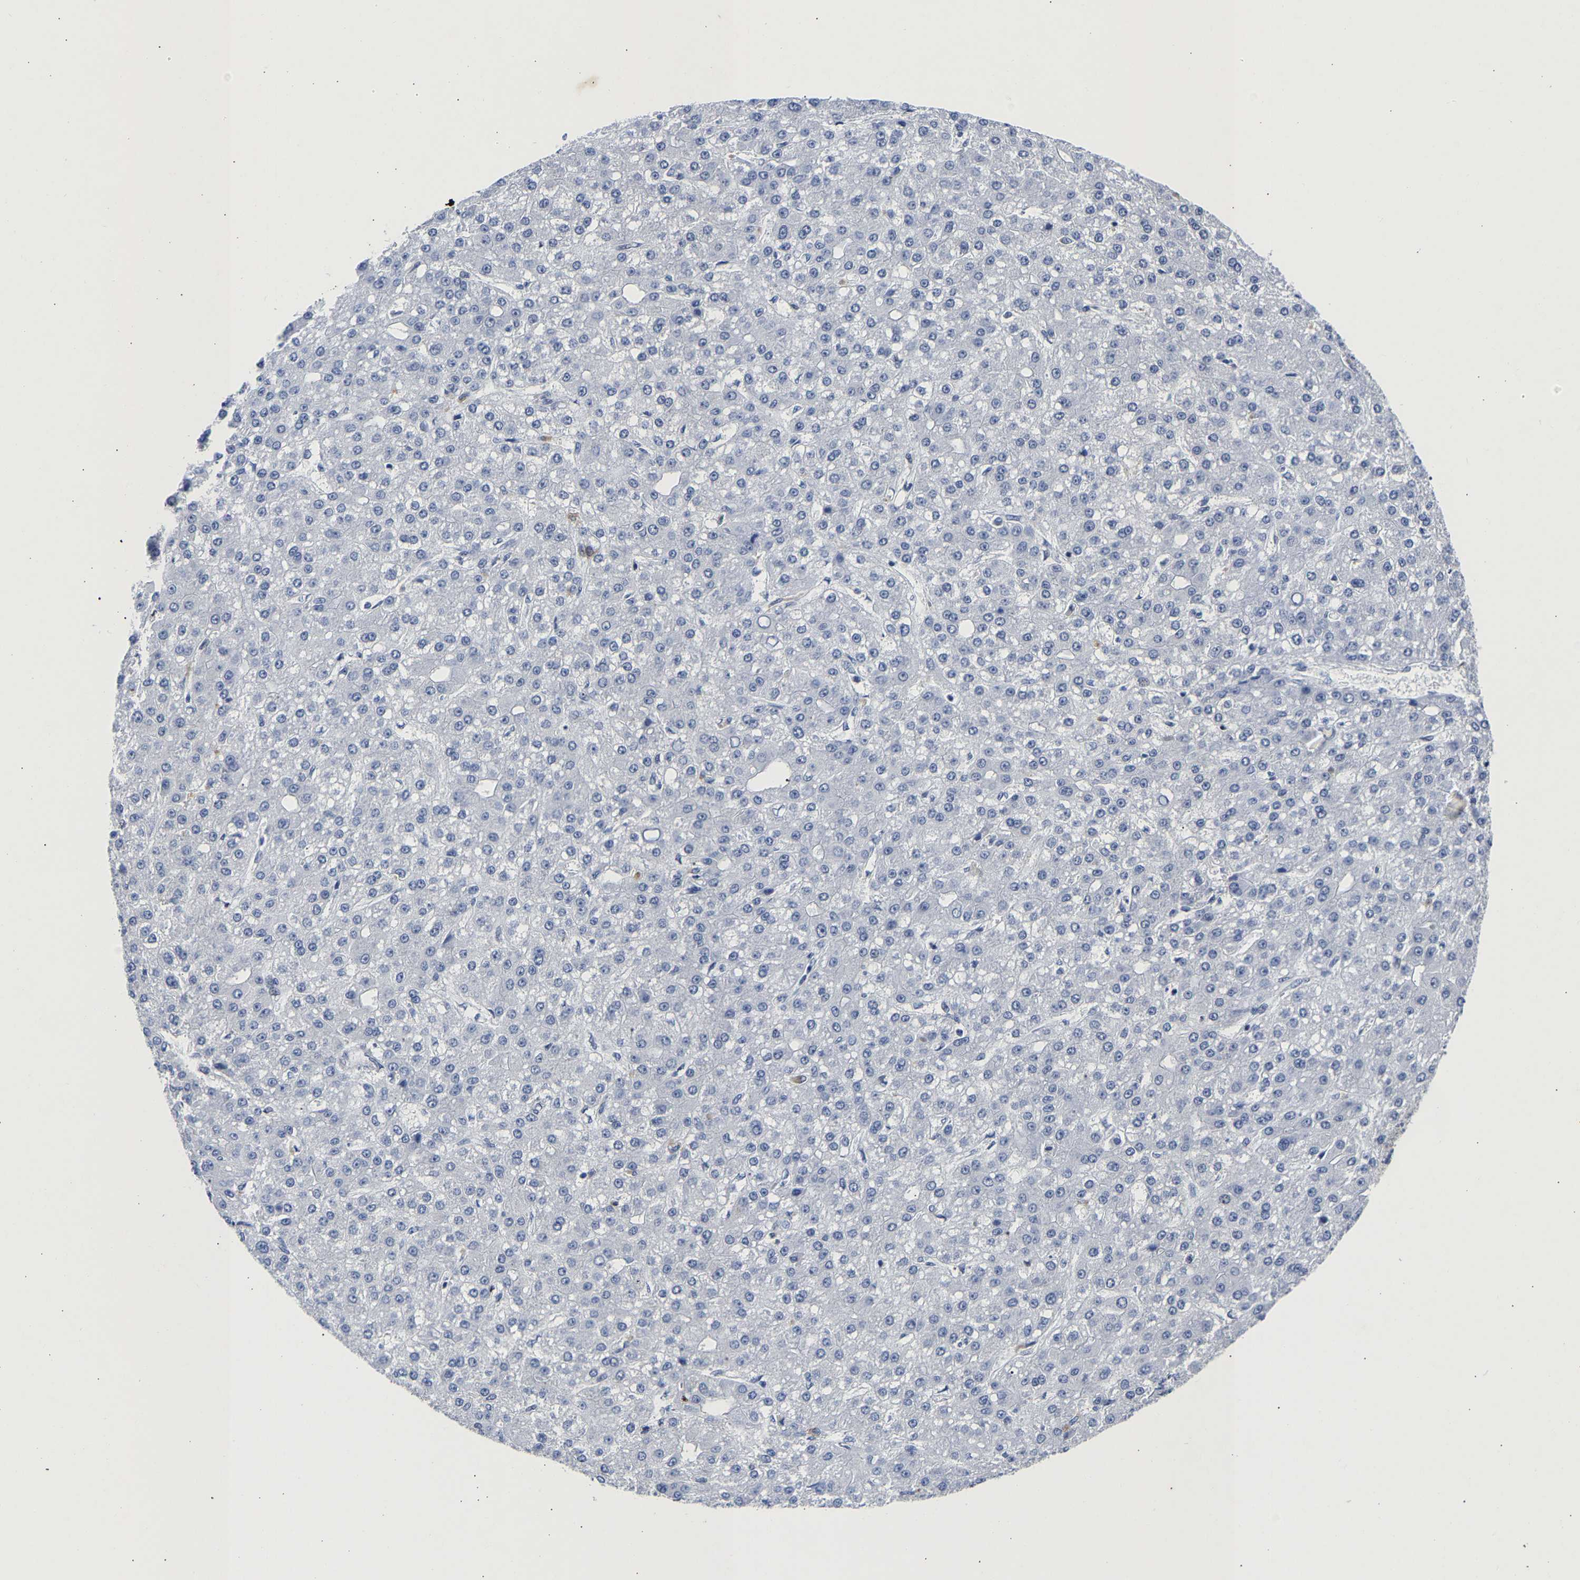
{"staining": {"intensity": "negative", "quantity": "none", "location": "none"}, "tissue": "liver cancer", "cell_type": "Tumor cells", "image_type": "cancer", "snomed": [{"axis": "morphology", "description": "Carcinoma, Hepatocellular, NOS"}, {"axis": "topography", "description": "Liver"}], "caption": "This is a histopathology image of immunohistochemistry (IHC) staining of hepatocellular carcinoma (liver), which shows no positivity in tumor cells.", "gene": "CCDC6", "patient": {"sex": "male", "age": 67}}